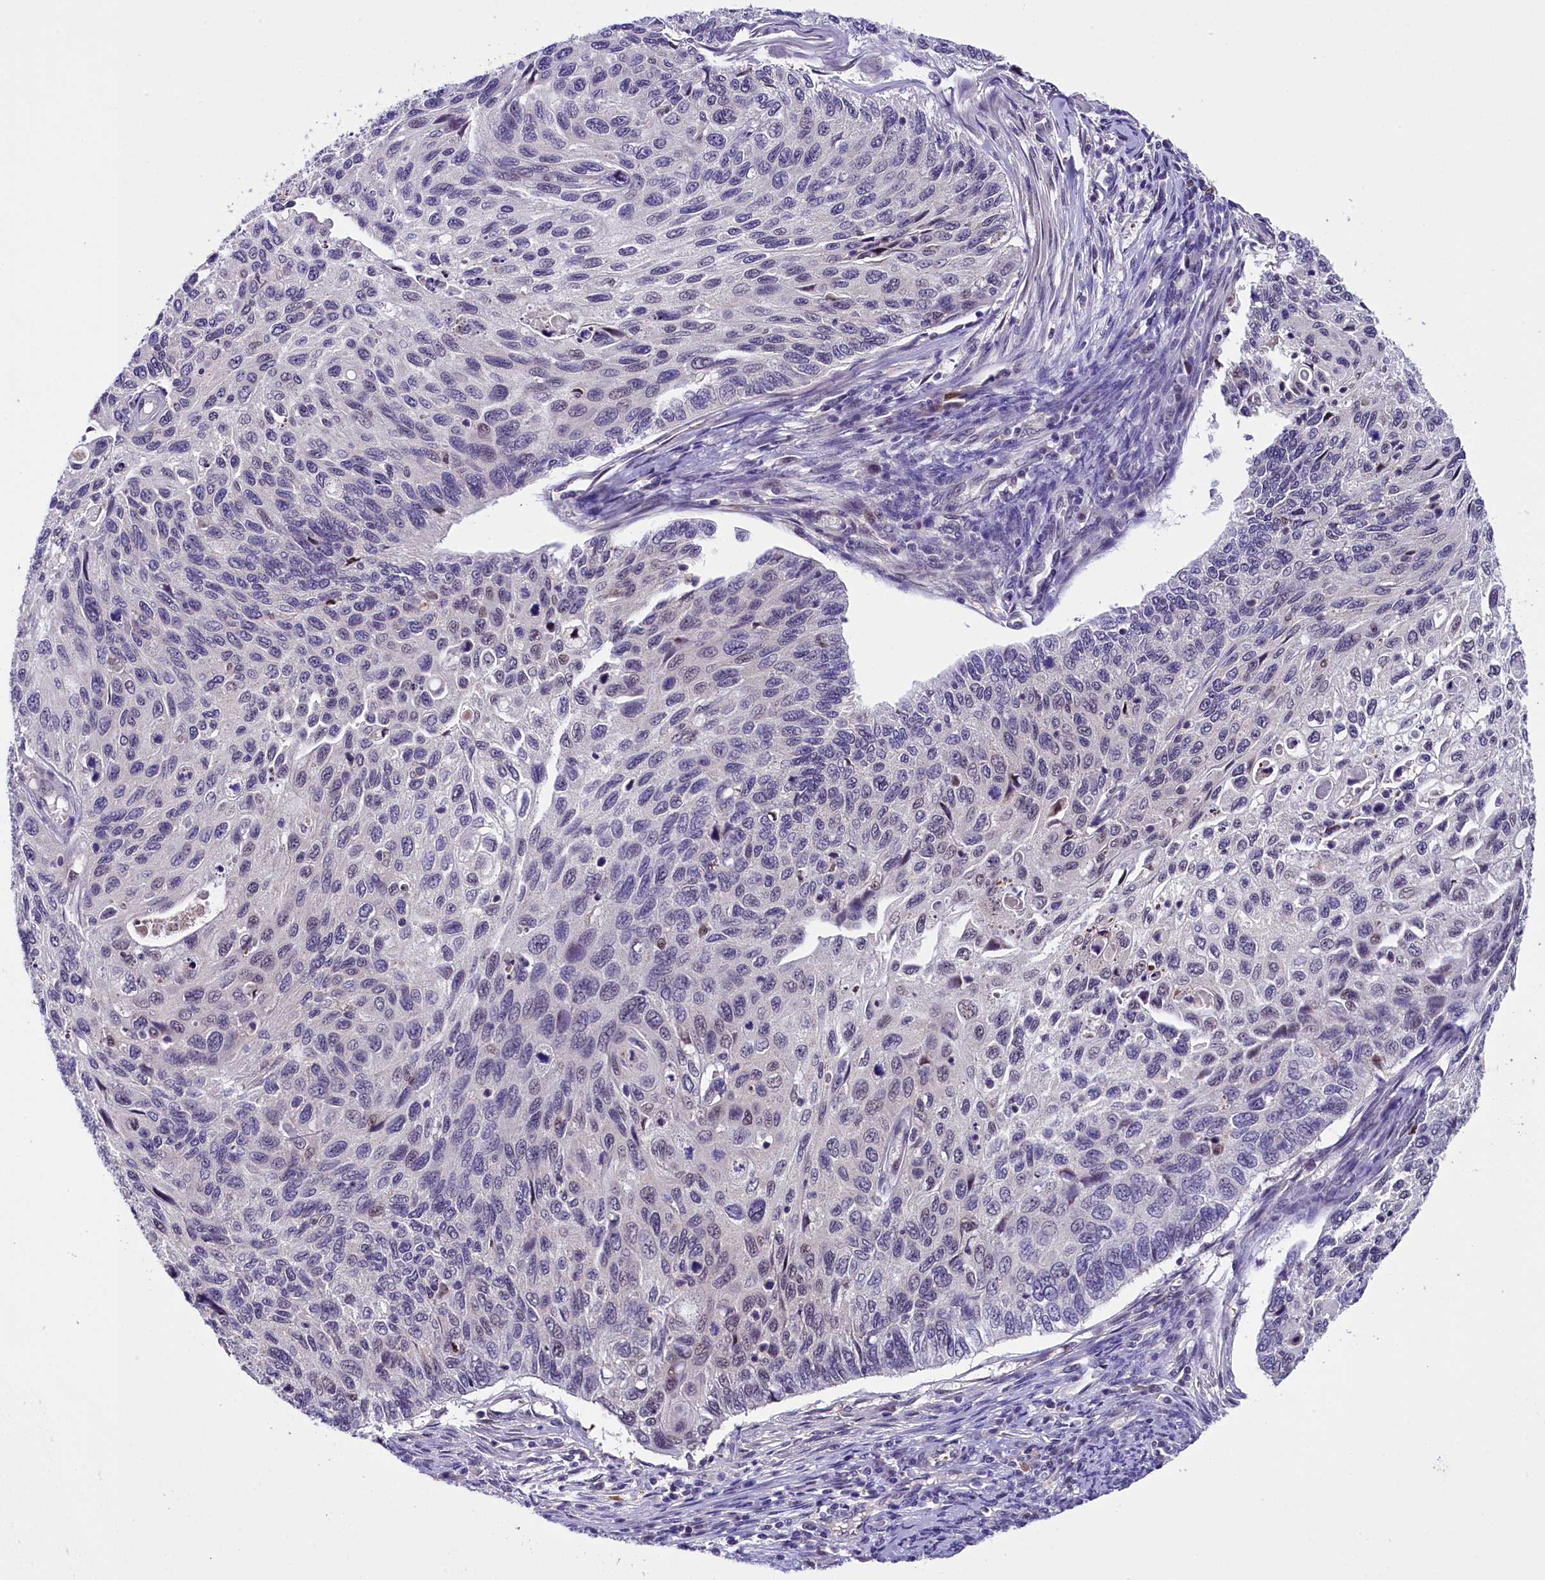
{"staining": {"intensity": "negative", "quantity": "none", "location": "none"}, "tissue": "cervical cancer", "cell_type": "Tumor cells", "image_type": "cancer", "snomed": [{"axis": "morphology", "description": "Squamous cell carcinoma, NOS"}, {"axis": "topography", "description": "Cervix"}], "caption": "Immunohistochemistry (IHC) image of squamous cell carcinoma (cervical) stained for a protein (brown), which shows no positivity in tumor cells.", "gene": "IQCN", "patient": {"sex": "female", "age": 70}}